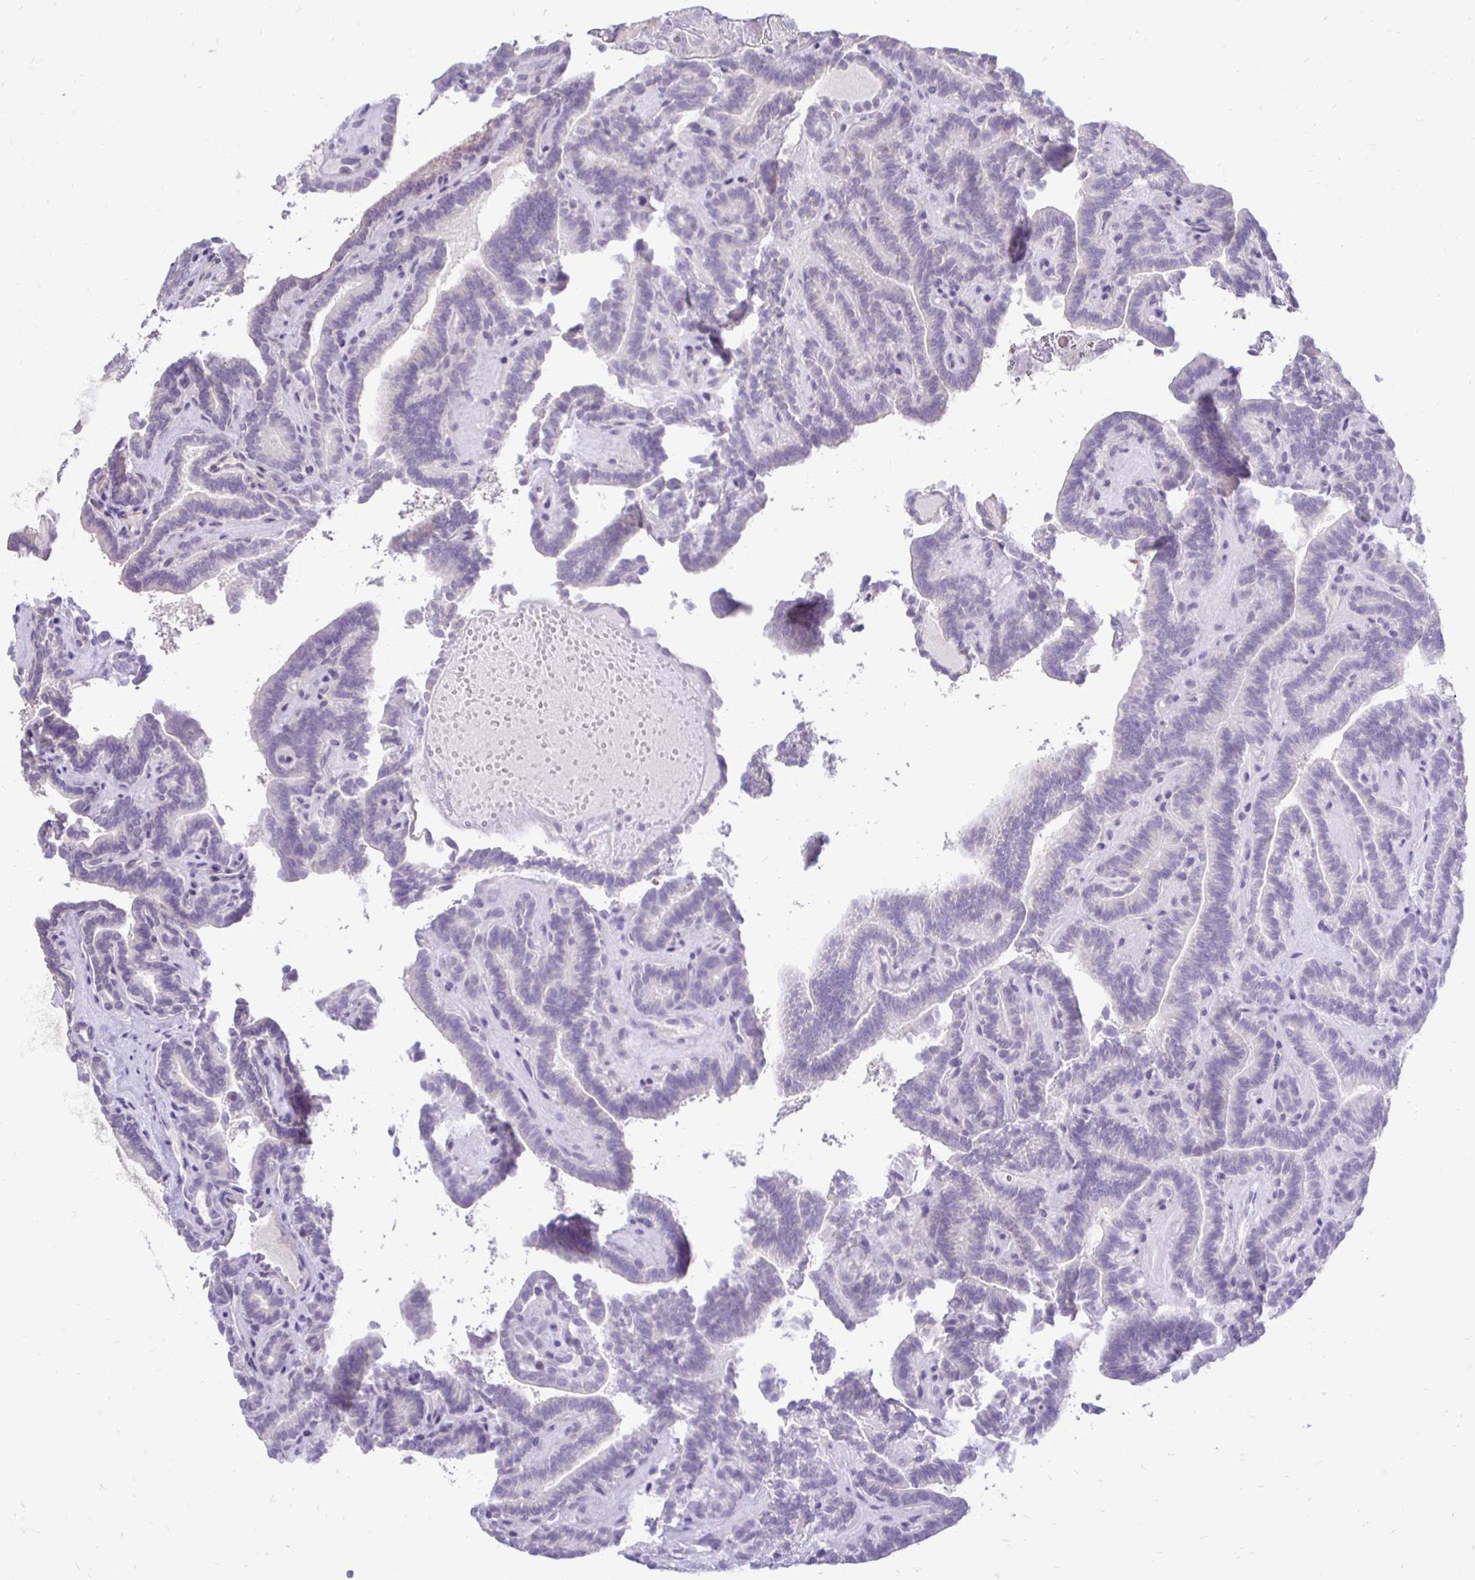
{"staining": {"intensity": "negative", "quantity": "none", "location": "none"}, "tissue": "thyroid cancer", "cell_type": "Tumor cells", "image_type": "cancer", "snomed": [{"axis": "morphology", "description": "Papillary adenocarcinoma, NOS"}, {"axis": "topography", "description": "Thyroid gland"}], "caption": "The IHC photomicrograph has no significant positivity in tumor cells of thyroid cancer (papillary adenocarcinoma) tissue. (DAB (3,3'-diaminobenzidine) IHC with hematoxylin counter stain).", "gene": "GAS2", "patient": {"sex": "female", "age": 21}}